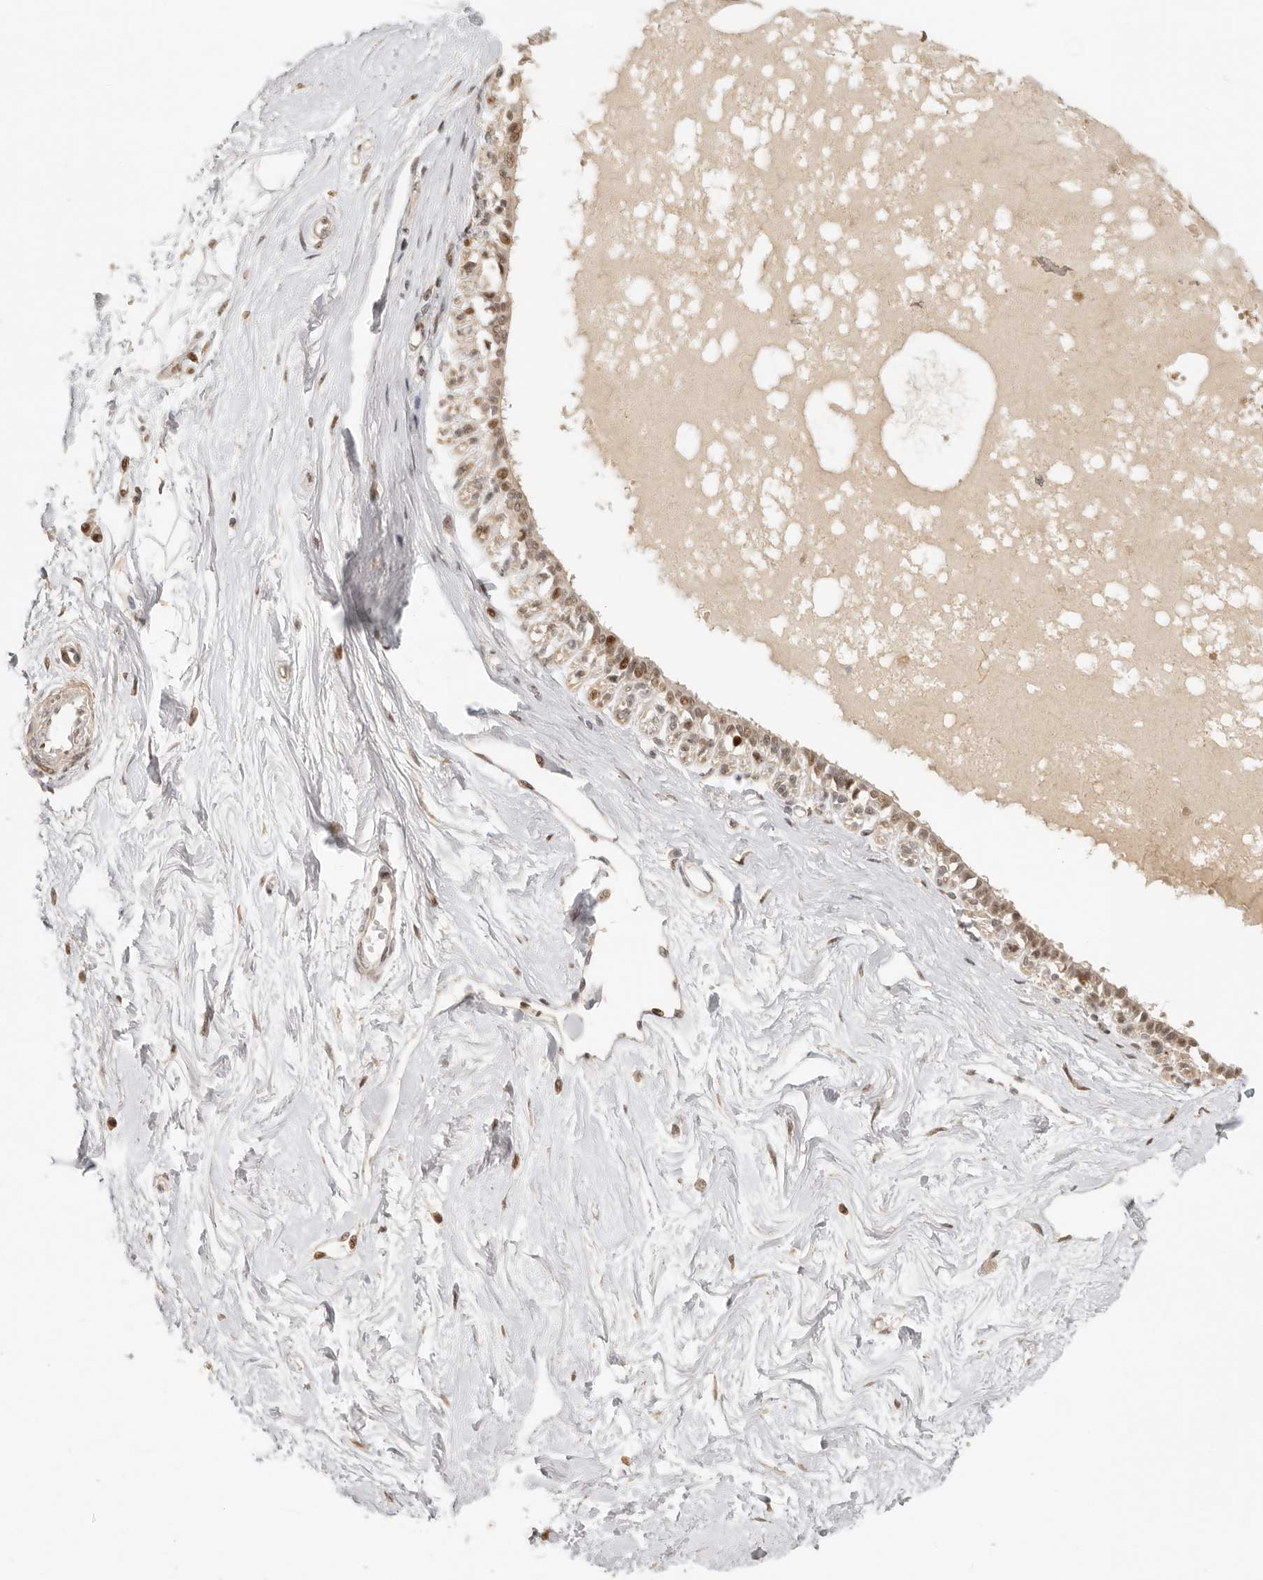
{"staining": {"intensity": "weak", "quantity": ">75%", "location": "nuclear"}, "tissue": "breast", "cell_type": "Adipocytes", "image_type": "normal", "snomed": [{"axis": "morphology", "description": "Normal tissue, NOS"}, {"axis": "topography", "description": "Breast"}], "caption": "Protein expression analysis of normal breast displays weak nuclear positivity in approximately >75% of adipocytes. Immunohistochemistry (ihc) stains the protein of interest in brown and the nuclei are stained blue.", "gene": "GPBP1L1", "patient": {"sex": "female", "age": 45}}